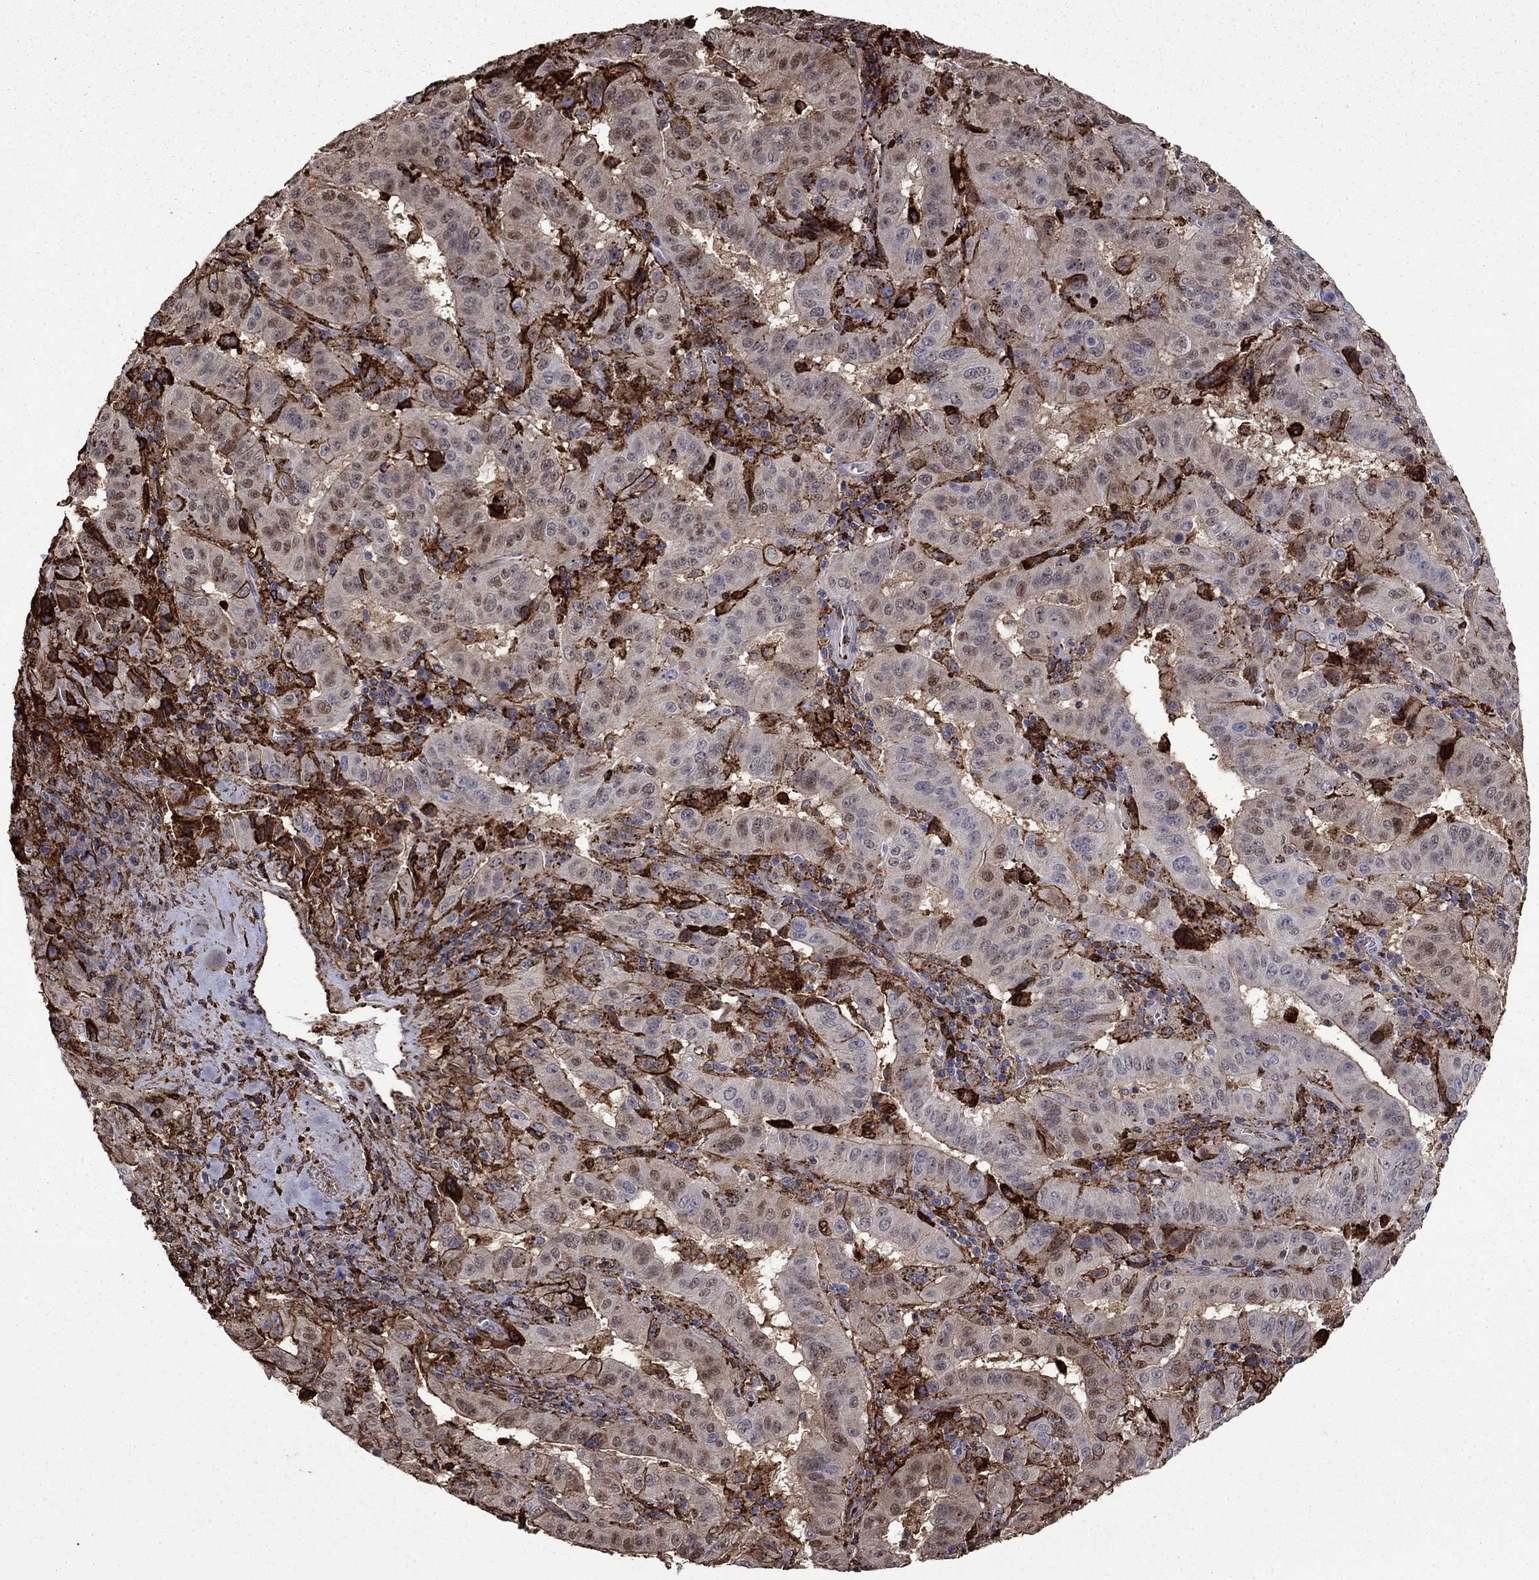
{"staining": {"intensity": "strong", "quantity": "<25%", "location": "cytoplasmic/membranous"}, "tissue": "pancreatic cancer", "cell_type": "Tumor cells", "image_type": "cancer", "snomed": [{"axis": "morphology", "description": "Adenocarcinoma, NOS"}, {"axis": "topography", "description": "Pancreas"}], "caption": "The image demonstrates immunohistochemical staining of pancreatic adenocarcinoma. There is strong cytoplasmic/membranous staining is appreciated in about <25% of tumor cells. (Brightfield microscopy of DAB IHC at high magnification).", "gene": "PLAU", "patient": {"sex": "male", "age": 63}}